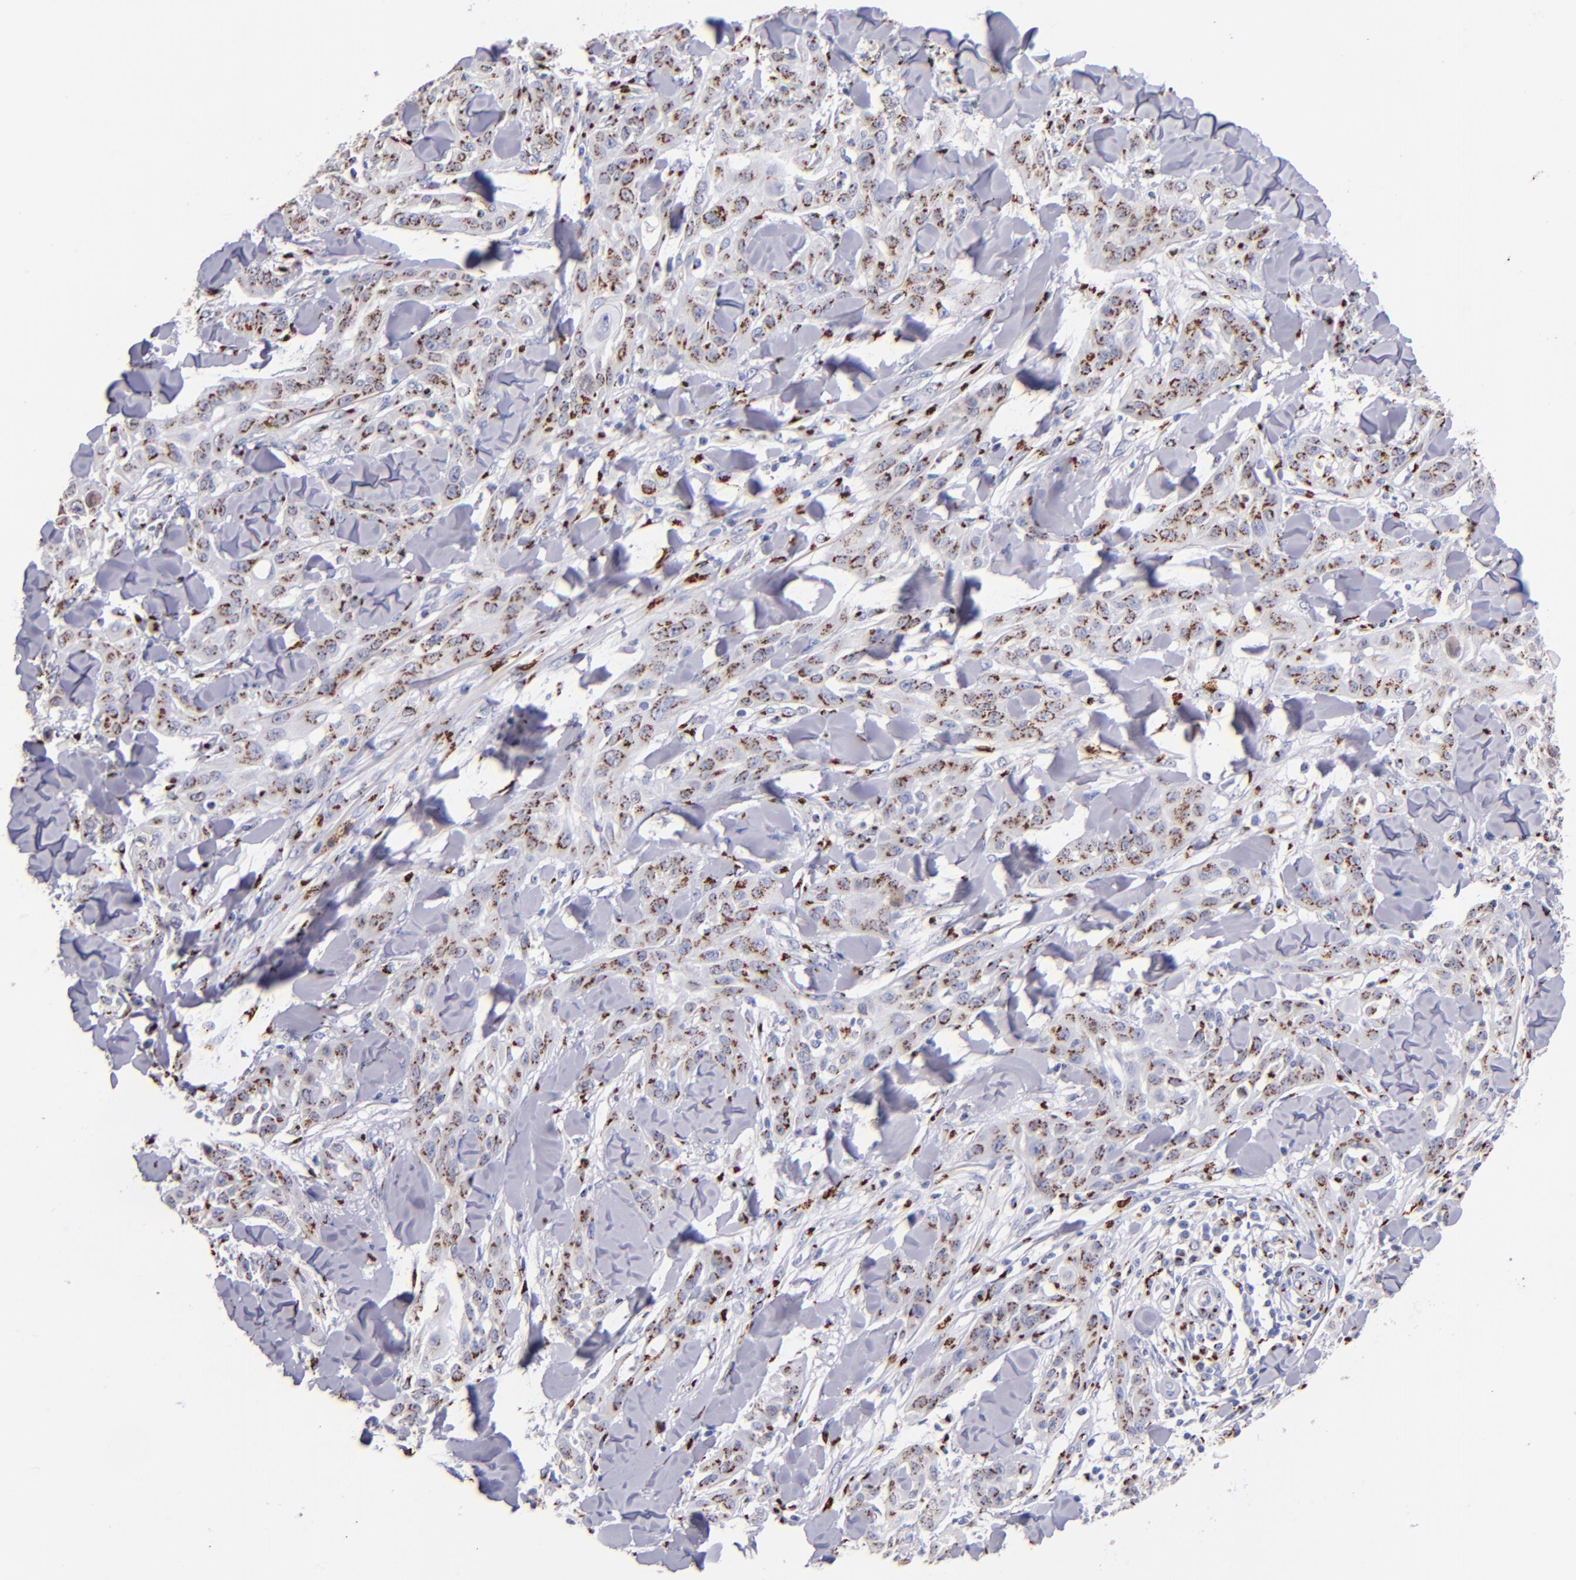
{"staining": {"intensity": "moderate", "quantity": "25%-75%", "location": "cytoplasmic/membranous"}, "tissue": "skin cancer", "cell_type": "Tumor cells", "image_type": "cancer", "snomed": [{"axis": "morphology", "description": "Squamous cell carcinoma, NOS"}, {"axis": "topography", "description": "Skin"}], "caption": "Tumor cells exhibit moderate cytoplasmic/membranous positivity in approximately 25%-75% of cells in skin cancer (squamous cell carcinoma).", "gene": "GOLIM4", "patient": {"sex": "male", "age": 24}}